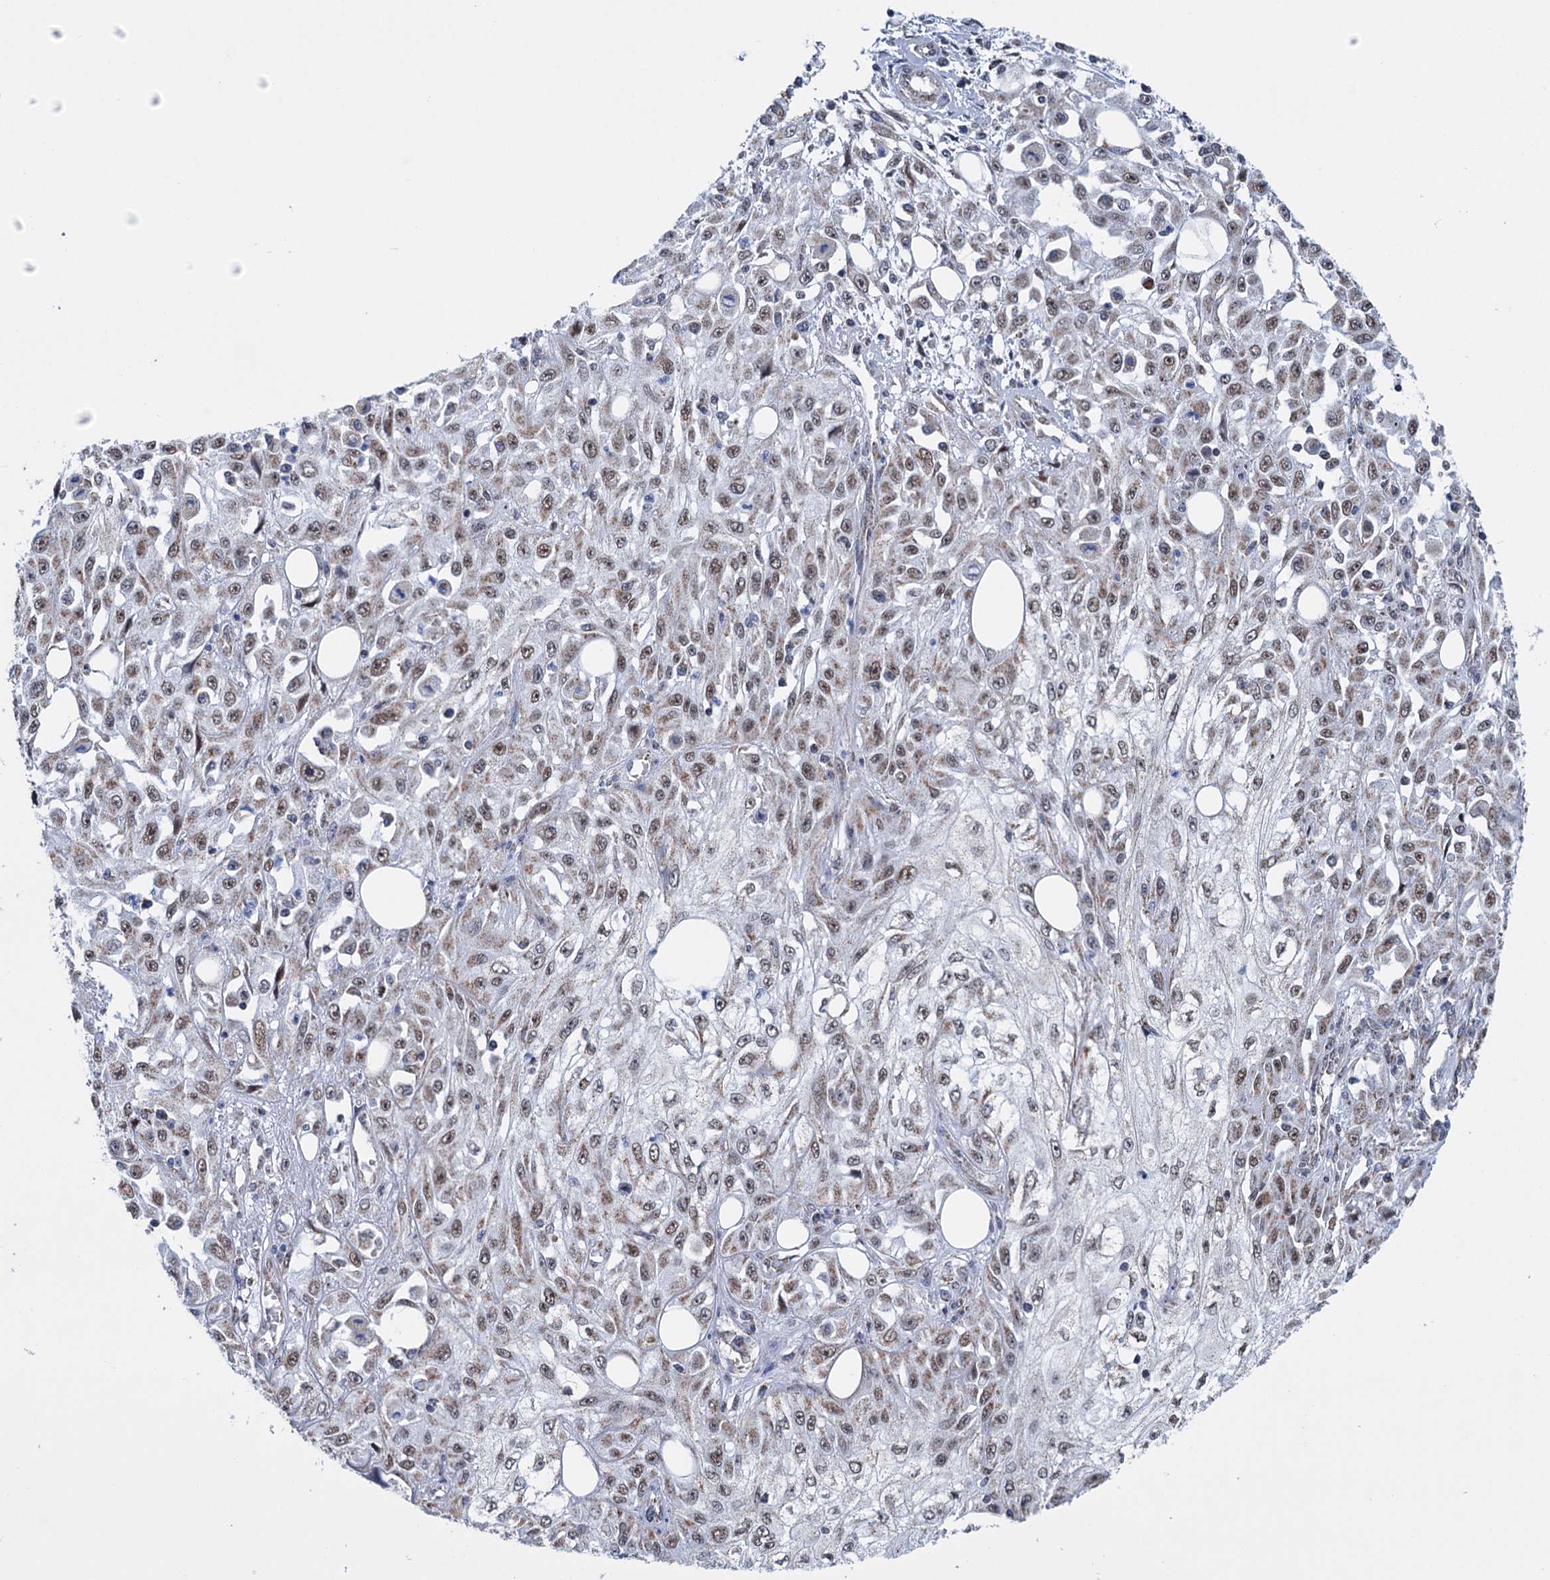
{"staining": {"intensity": "moderate", "quantity": ">75%", "location": "cytoplasmic/membranous,nuclear"}, "tissue": "skin cancer", "cell_type": "Tumor cells", "image_type": "cancer", "snomed": [{"axis": "morphology", "description": "Squamous cell carcinoma, NOS"}, {"axis": "morphology", "description": "Squamous cell carcinoma, metastatic, NOS"}, {"axis": "topography", "description": "Skin"}, {"axis": "topography", "description": "Lymph node"}], "caption": "Human skin squamous cell carcinoma stained with a brown dye shows moderate cytoplasmic/membranous and nuclear positive expression in approximately >75% of tumor cells.", "gene": "MORN3", "patient": {"sex": "male", "age": 75}}